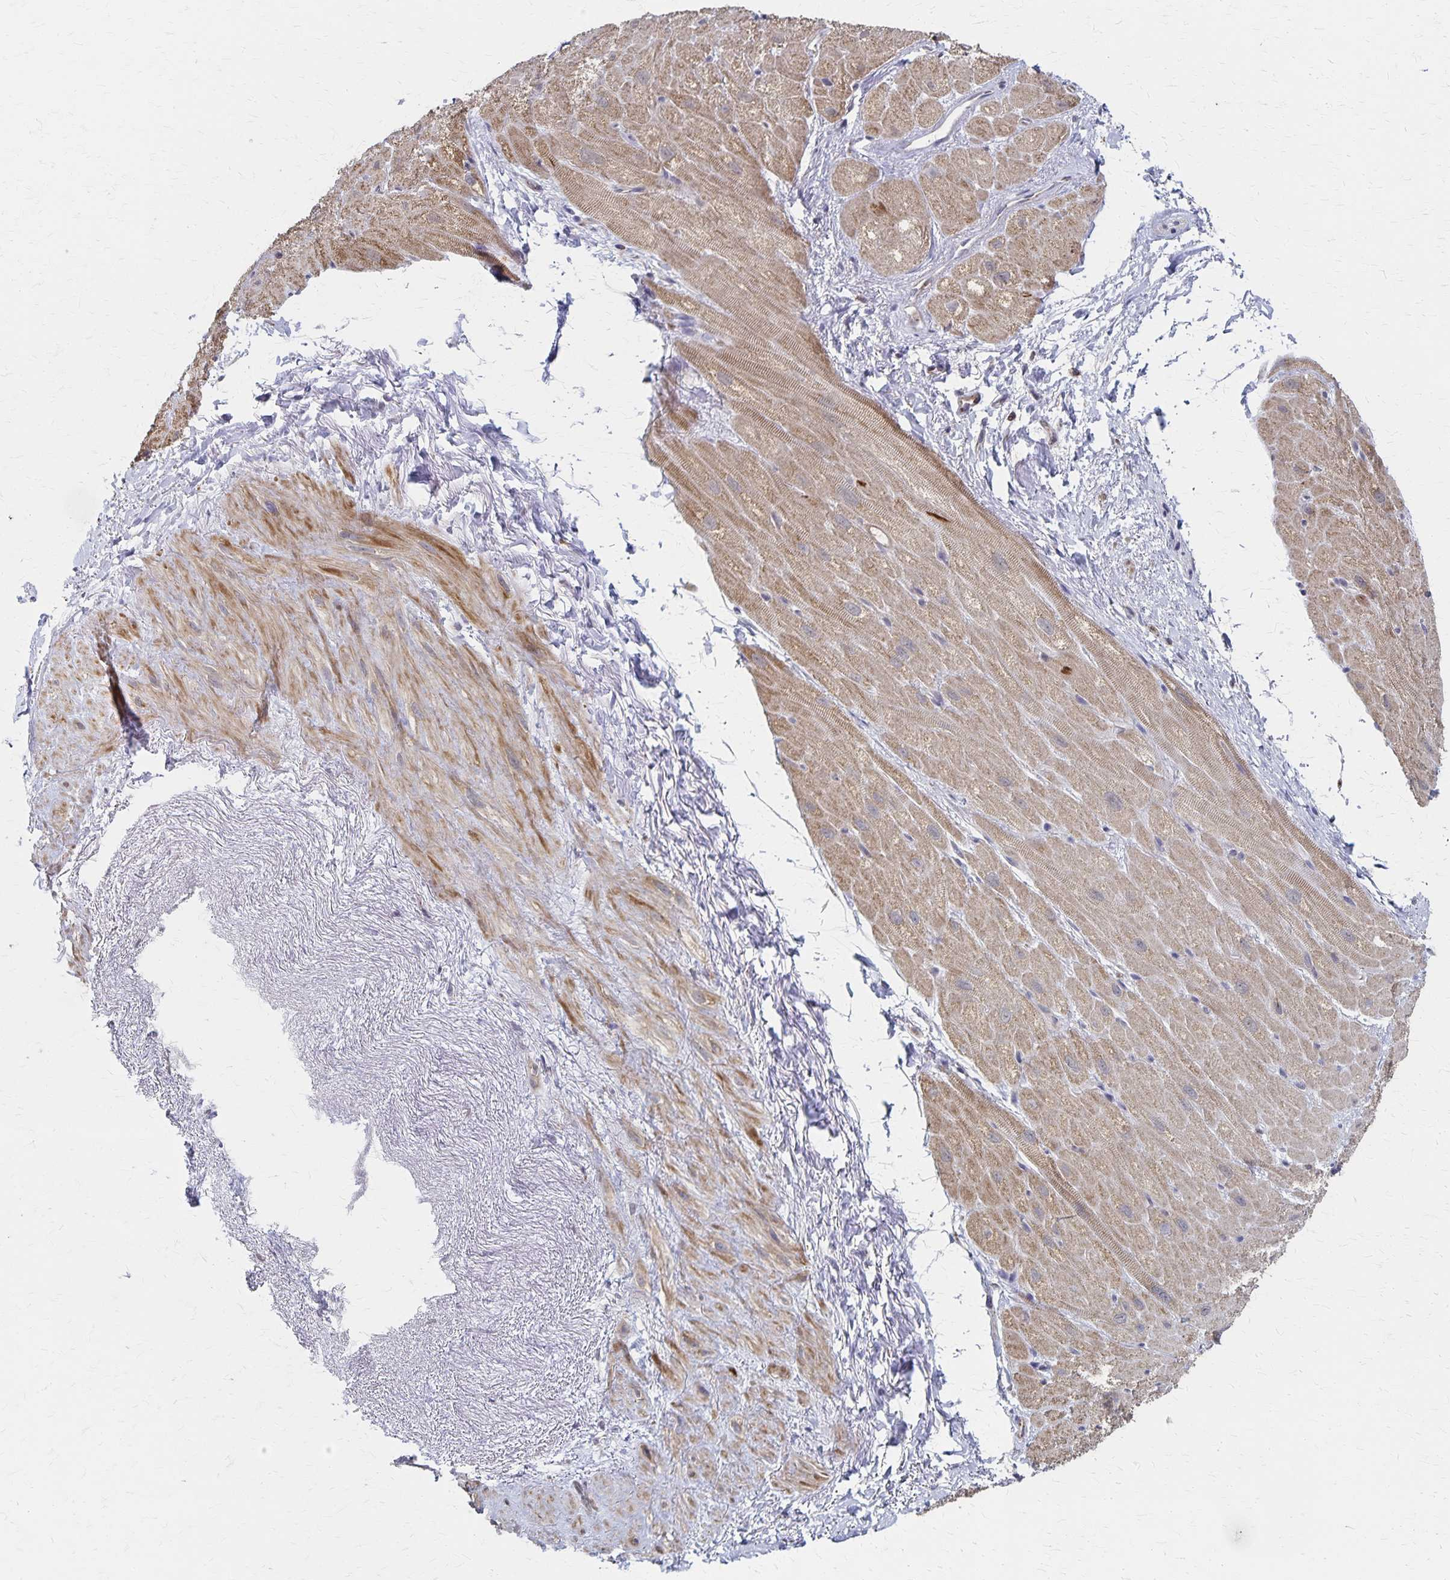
{"staining": {"intensity": "moderate", "quantity": ">75%", "location": "cytoplasmic/membranous"}, "tissue": "heart muscle", "cell_type": "Cardiomyocytes", "image_type": "normal", "snomed": [{"axis": "morphology", "description": "Normal tissue, NOS"}, {"axis": "topography", "description": "Heart"}], "caption": "DAB (3,3'-diaminobenzidine) immunohistochemical staining of benign human heart muscle displays moderate cytoplasmic/membranous protein staining in about >75% of cardiomyocytes.", "gene": "DYRK4", "patient": {"sex": "male", "age": 62}}